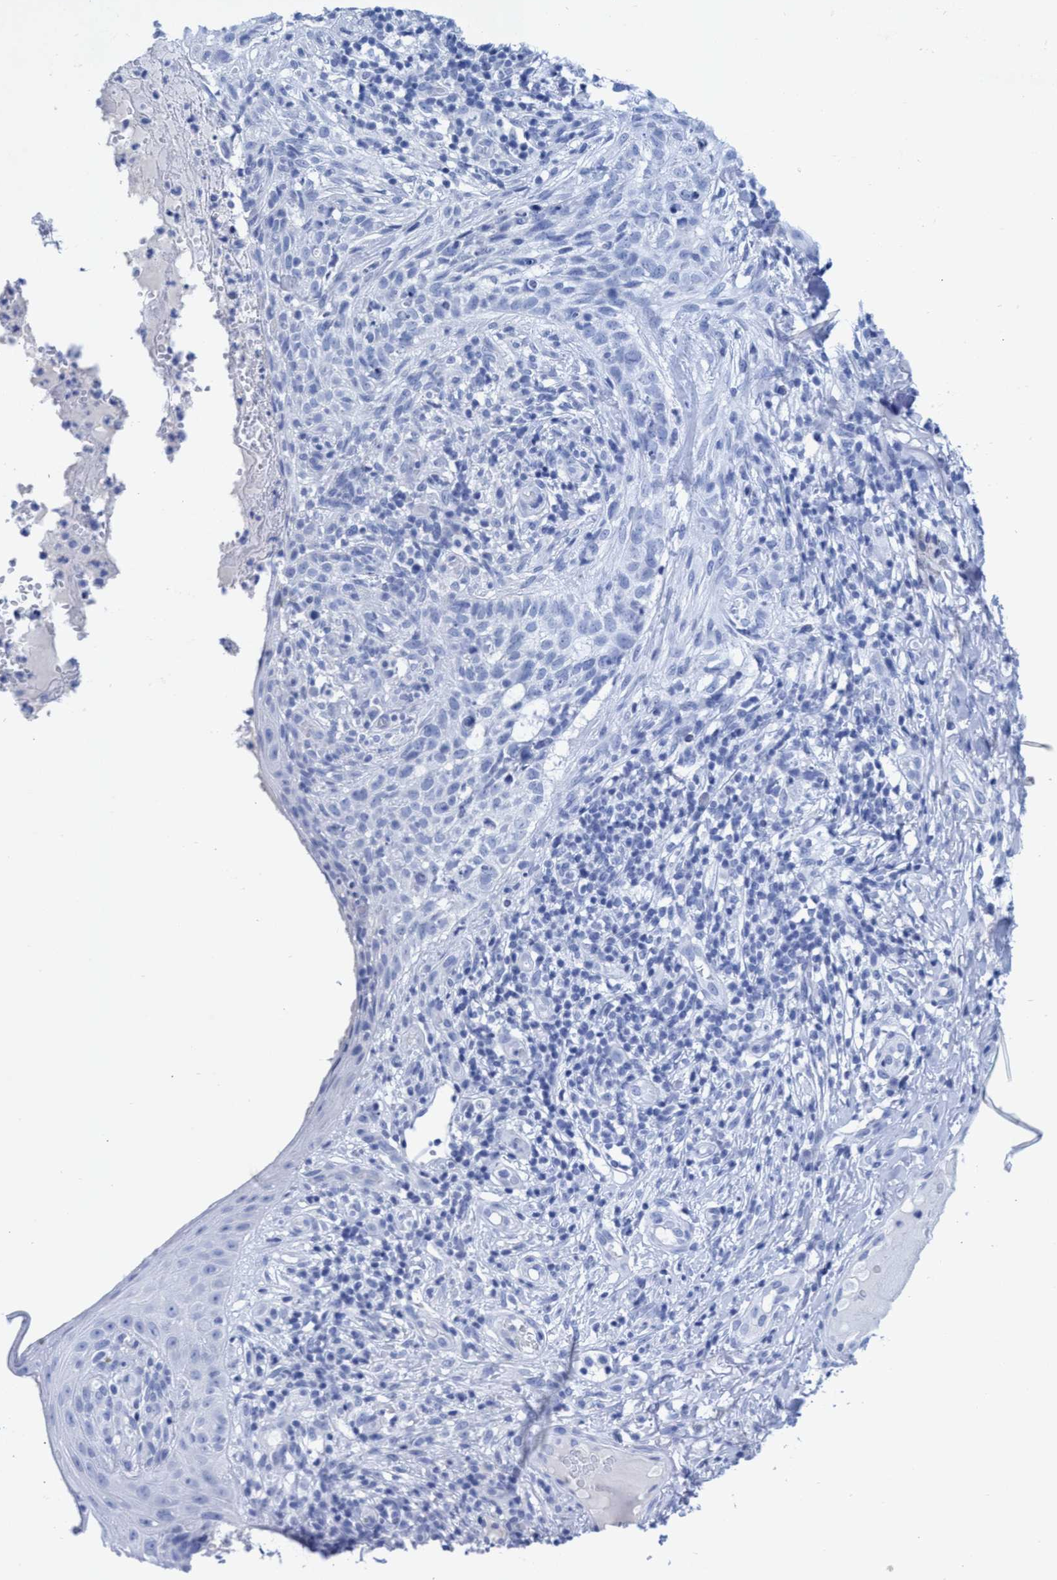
{"staining": {"intensity": "negative", "quantity": "none", "location": "none"}, "tissue": "skin cancer", "cell_type": "Tumor cells", "image_type": "cancer", "snomed": [{"axis": "morphology", "description": "Normal tissue, NOS"}, {"axis": "morphology", "description": "Basal cell carcinoma"}, {"axis": "topography", "description": "Skin"}], "caption": "Micrograph shows no protein positivity in tumor cells of skin cancer (basal cell carcinoma) tissue. The staining is performed using DAB (3,3'-diaminobenzidine) brown chromogen with nuclei counter-stained in using hematoxylin.", "gene": "INSL6", "patient": {"sex": "male", "age": 67}}